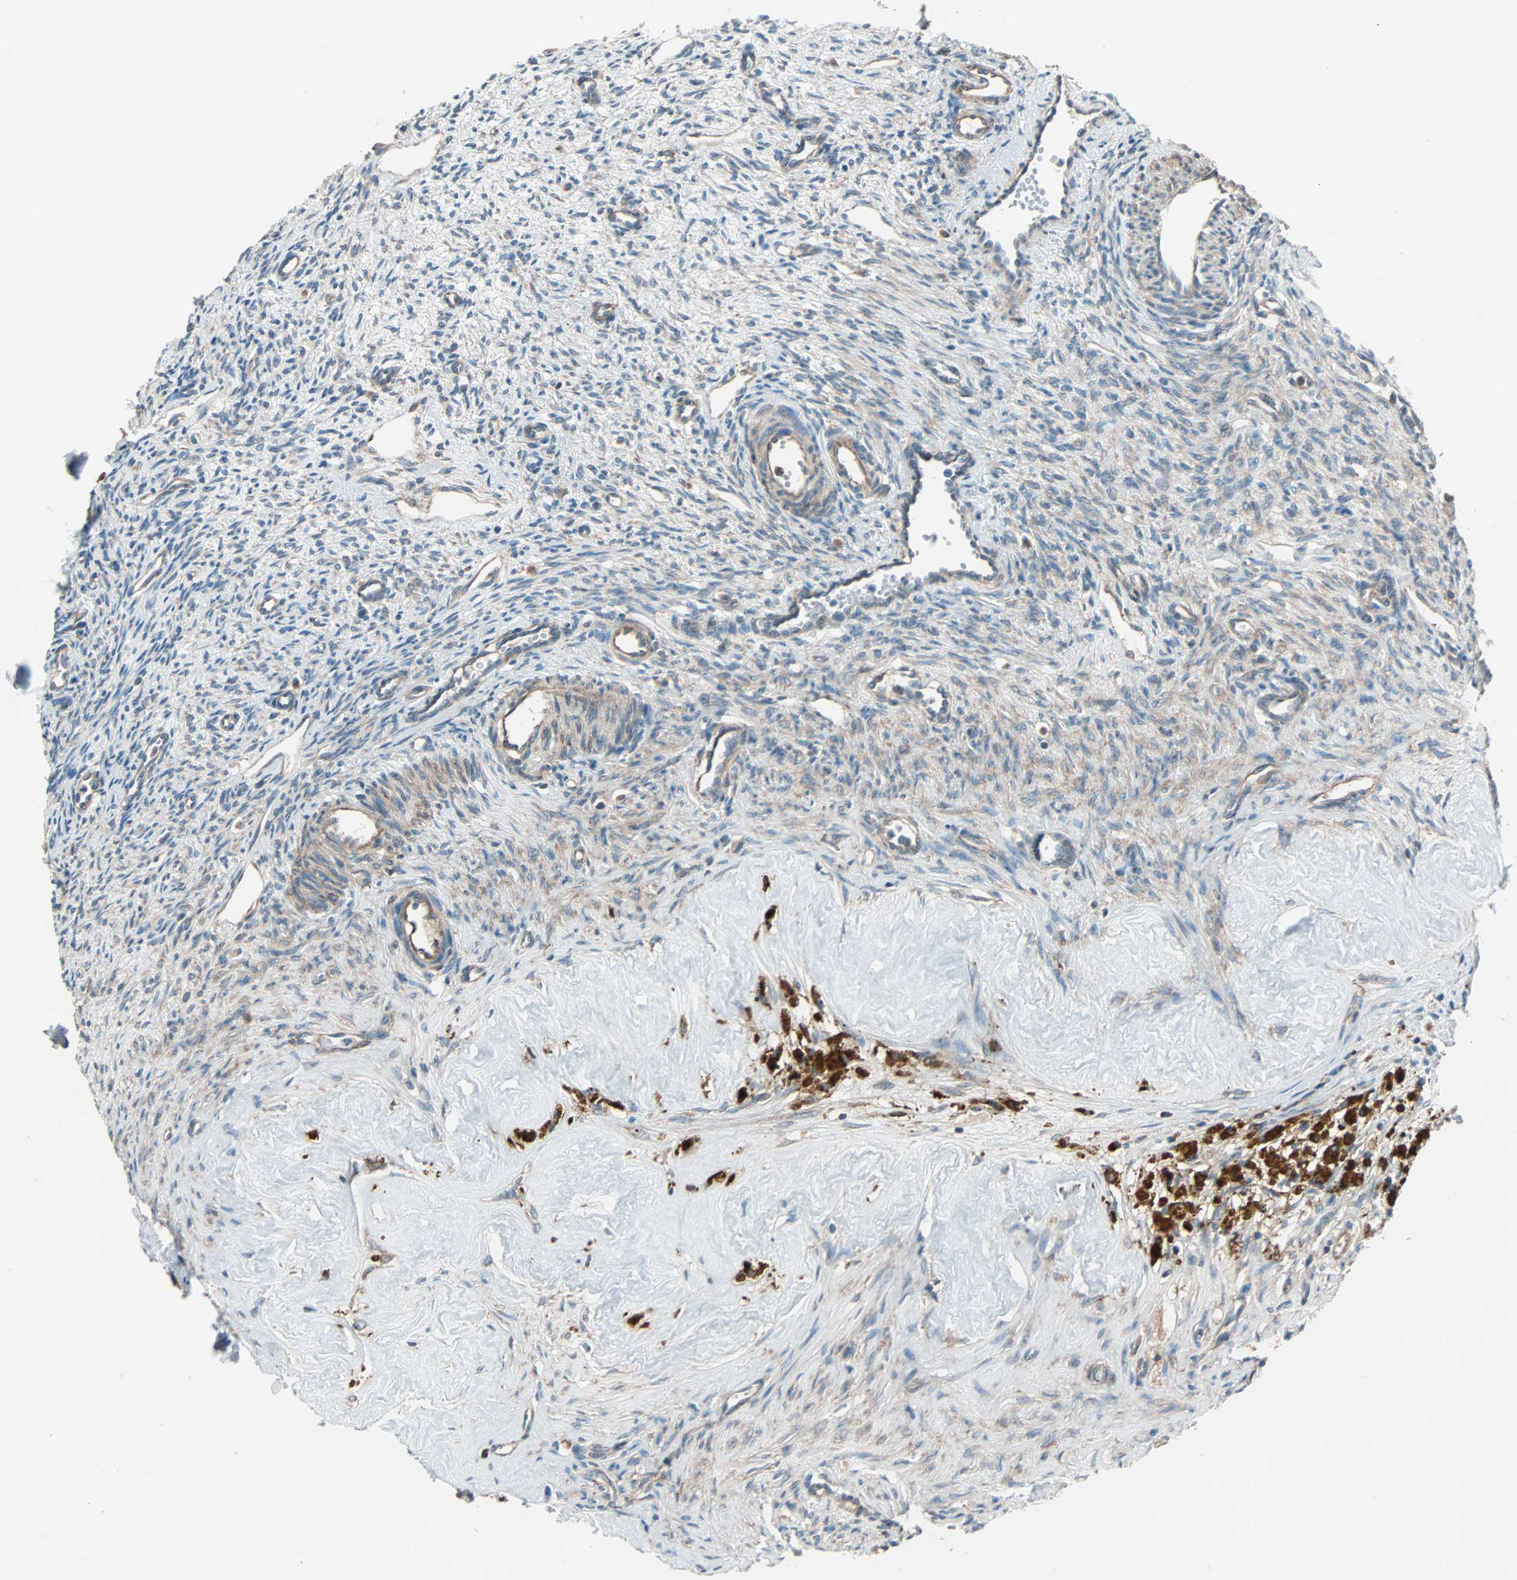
{"staining": {"intensity": "weak", "quantity": "<25%", "location": "cytoplasmic/membranous"}, "tissue": "ovary", "cell_type": "Ovarian stroma cells", "image_type": "normal", "snomed": [{"axis": "morphology", "description": "Normal tissue, NOS"}, {"axis": "topography", "description": "Ovary"}], "caption": "Immunohistochemical staining of benign ovary exhibits no significant staining in ovarian stroma cells. The staining is performed using DAB brown chromogen with nuclei counter-stained in using hematoxylin.", "gene": "PHYH", "patient": {"sex": "female", "age": 33}}